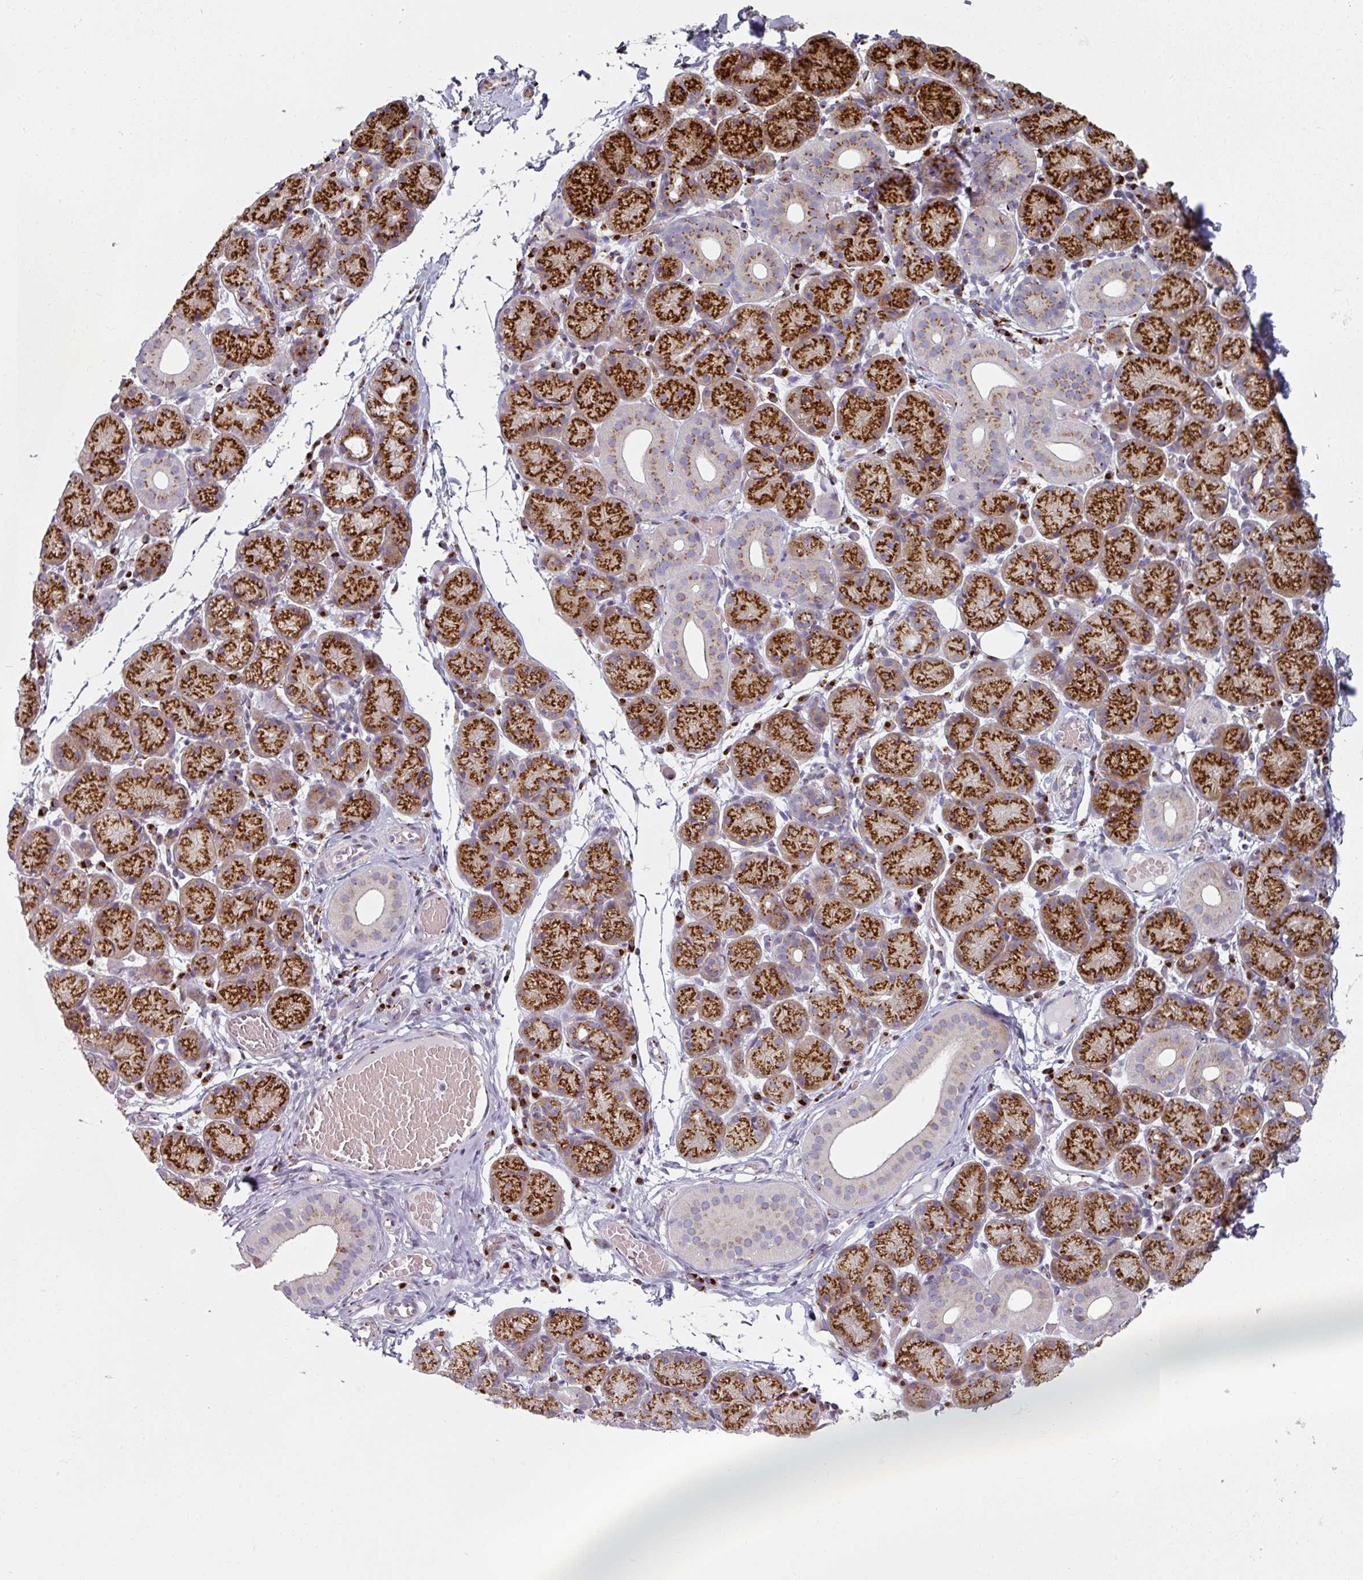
{"staining": {"intensity": "strong", "quantity": "25%-75%", "location": "cytoplasmic/membranous"}, "tissue": "salivary gland", "cell_type": "Glandular cells", "image_type": "normal", "snomed": [{"axis": "morphology", "description": "Normal tissue, NOS"}, {"axis": "topography", "description": "Salivary gland"}], "caption": "A high-resolution micrograph shows immunohistochemistry staining of normal salivary gland, which displays strong cytoplasmic/membranous positivity in approximately 25%-75% of glandular cells. Immunohistochemistry stains the protein in brown and the nuclei are stained blue.", "gene": "CCDC85B", "patient": {"sex": "female", "age": 24}}